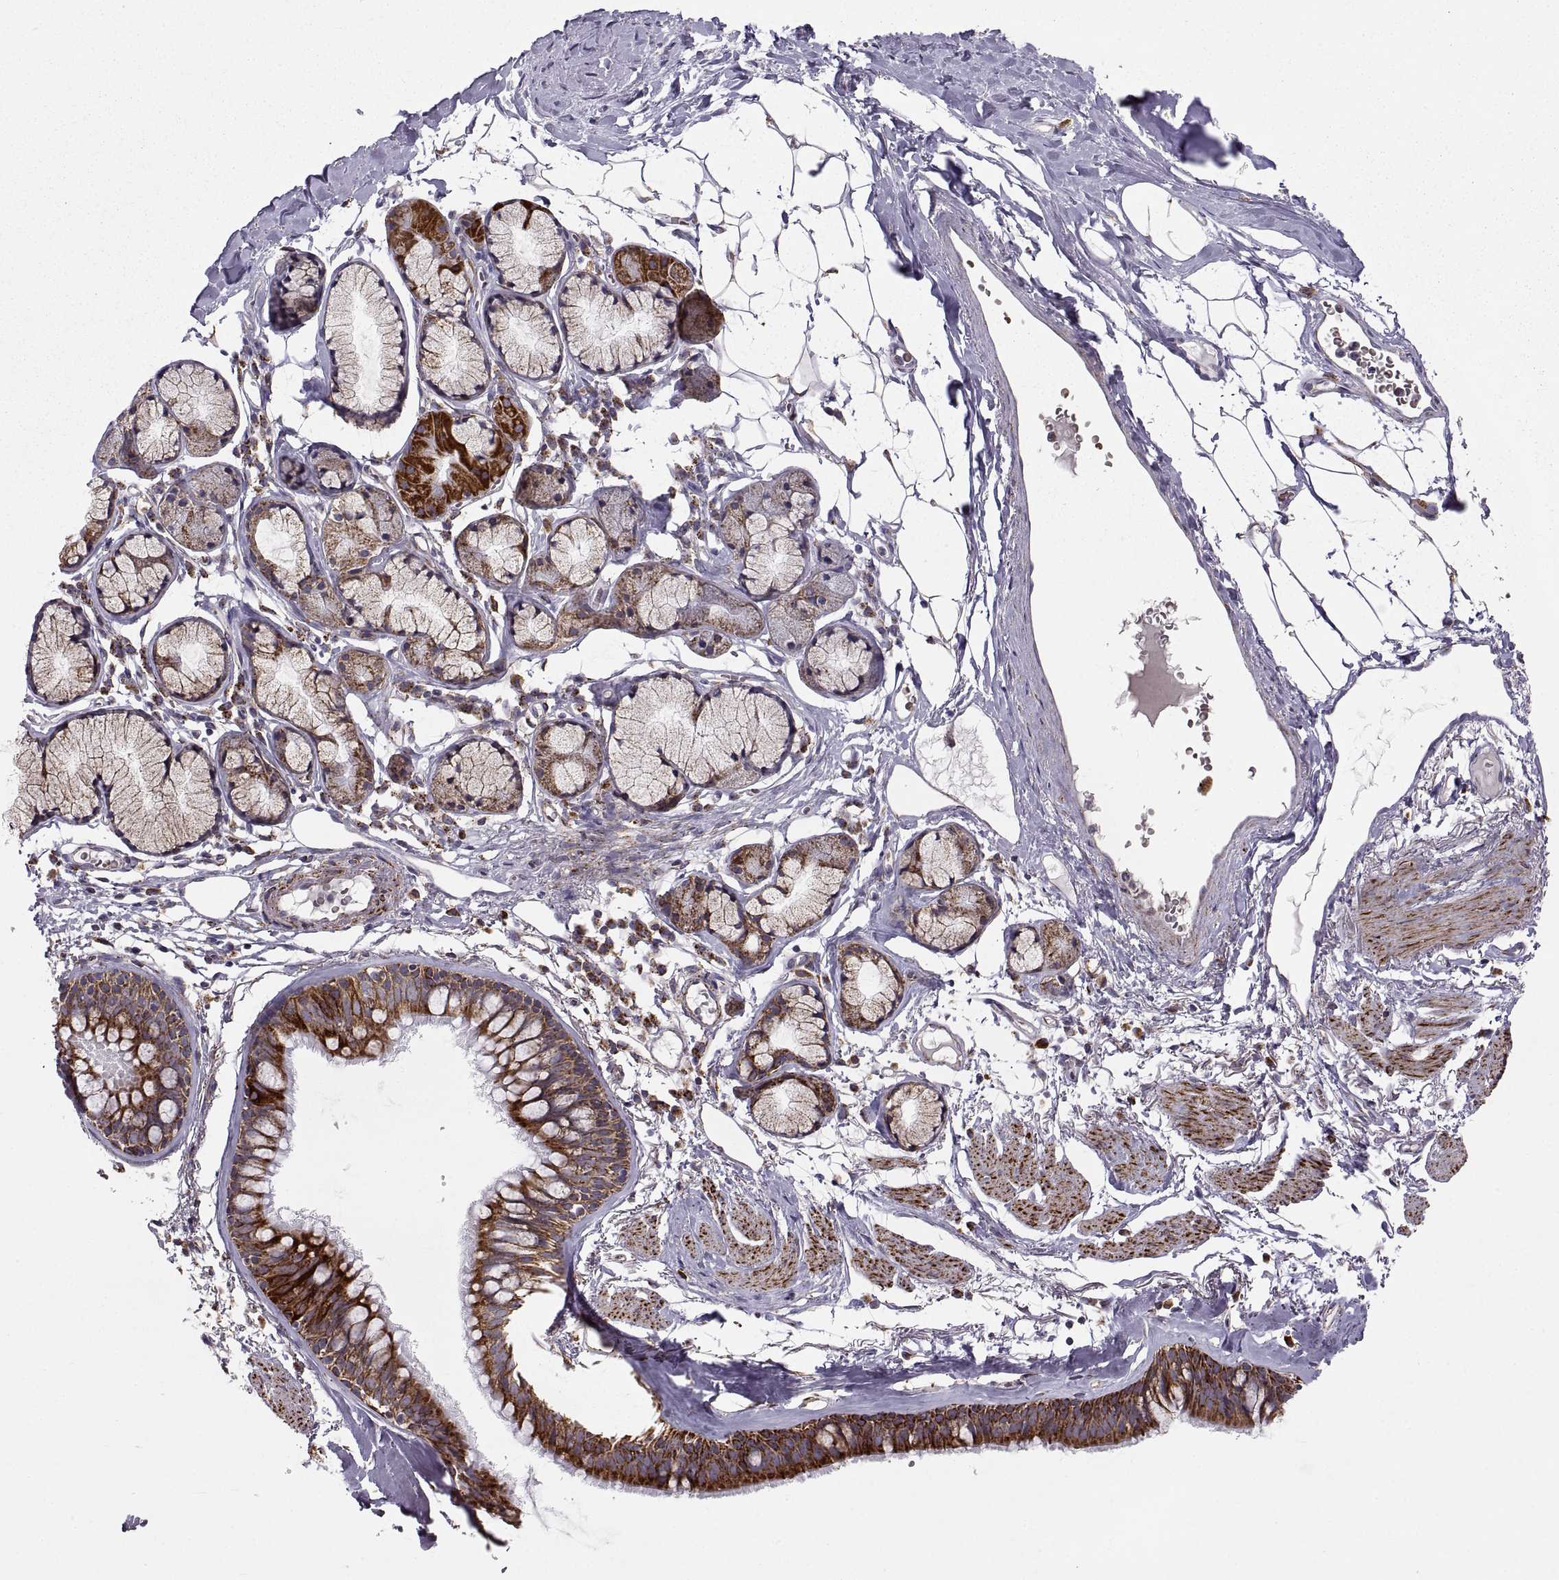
{"staining": {"intensity": "strong", "quantity": ">75%", "location": "cytoplasmic/membranous"}, "tissue": "bronchus", "cell_type": "Respiratory epithelial cells", "image_type": "normal", "snomed": [{"axis": "morphology", "description": "Normal tissue, NOS"}, {"axis": "morphology", "description": "Squamous cell carcinoma, NOS"}, {"axis": "topography", "description": "Cartilage tissue"}, {"axis": "topography", "description": "Bronchus"}], "caption": "IHC staining of benign bronchus, which demonstrates high levels of strong cytoplasmic/membranous staining in approximately >75% of respiratory epithelial cells indicating strong cytoplasmic/membranous protein positivity. The staining was performed using DAB (3,3'-diaminobenzidine) (brown) for protein detection and nuclei were counterstained in hematoxylin (blue).", "gene": "ARSD", "patient": {"sex": "male", "age": 72}}